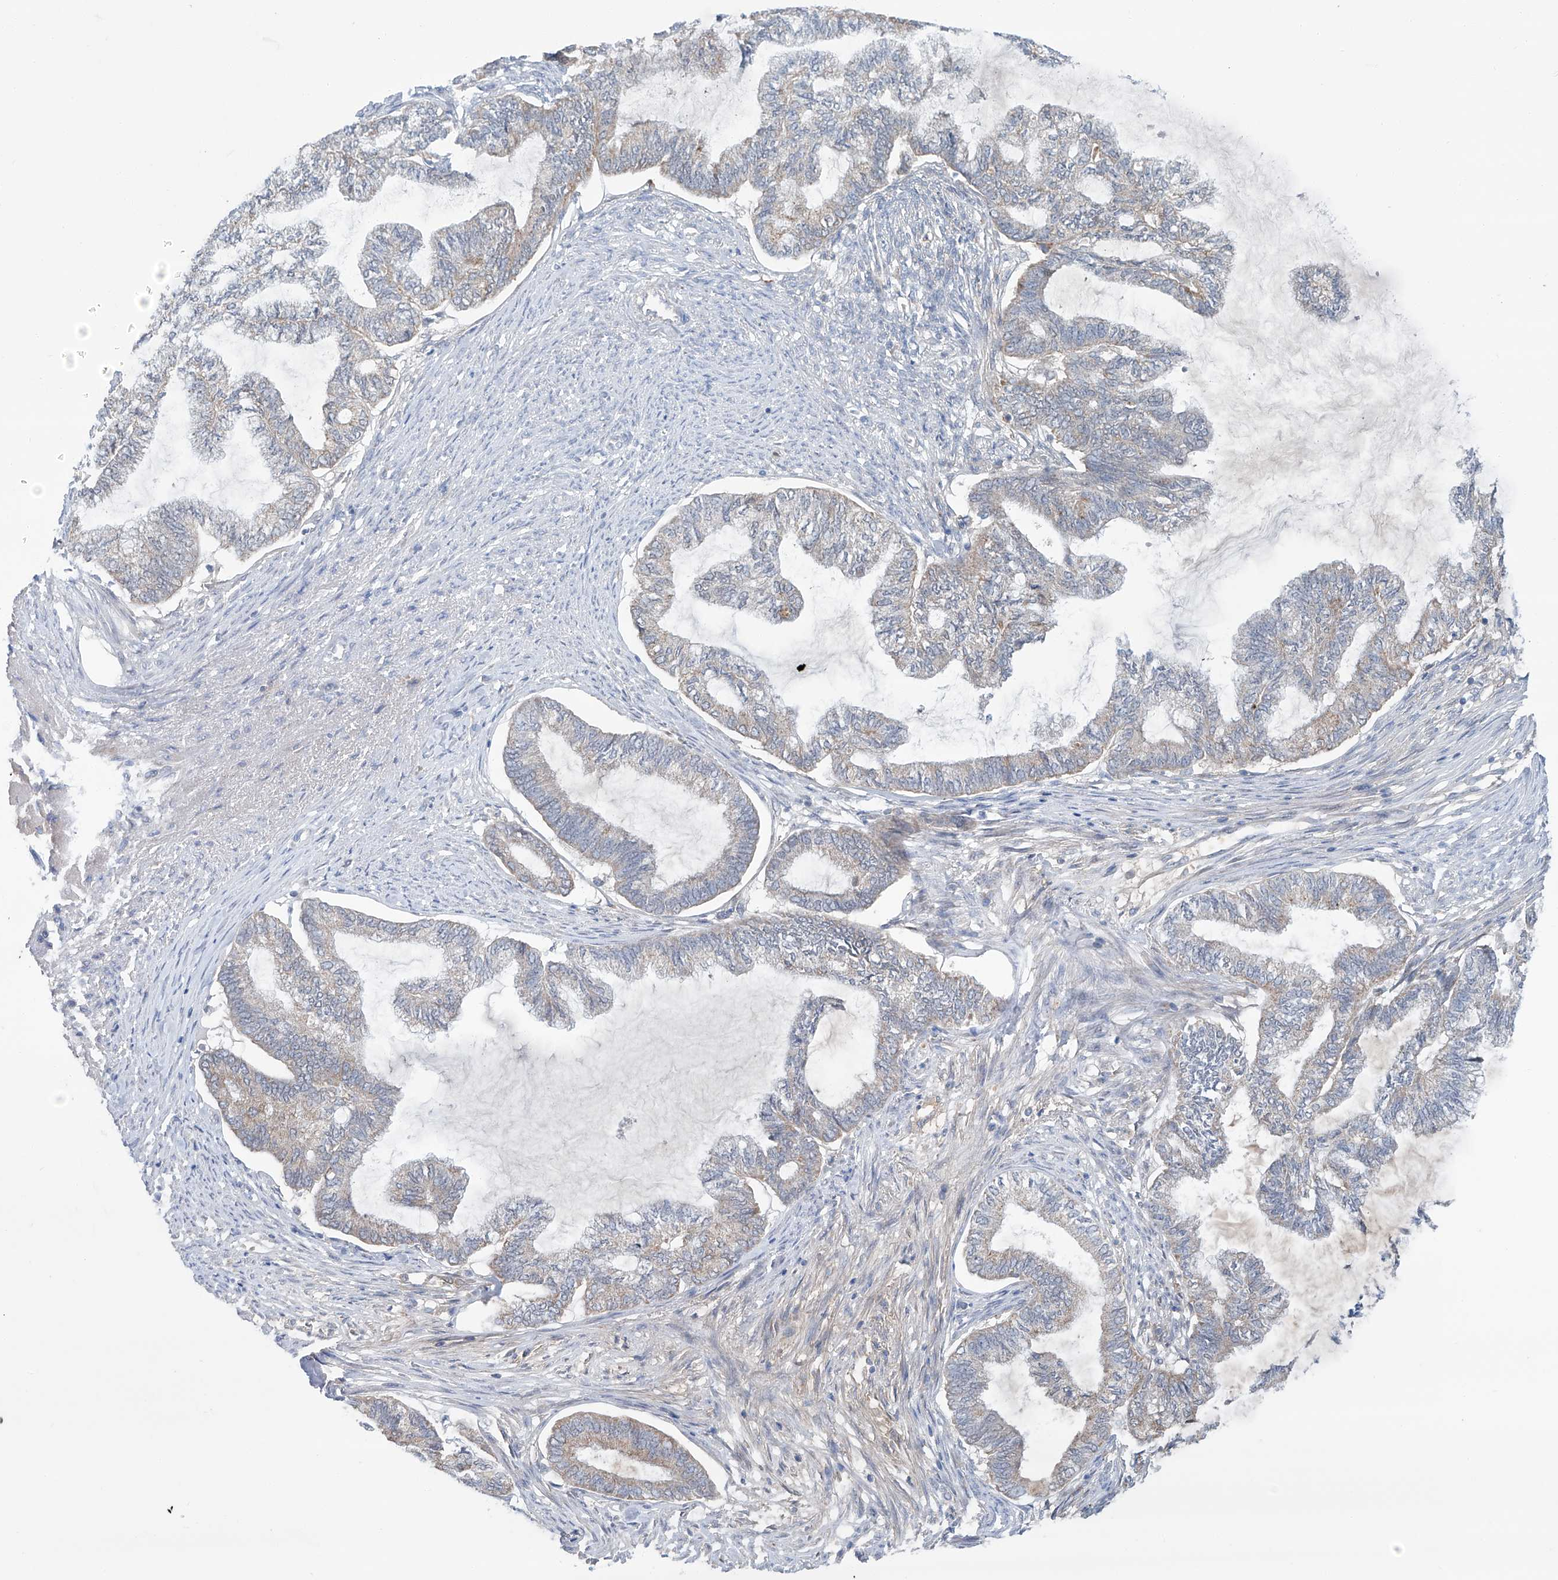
{"staining": {"intensity": "weak", "quantity": "<25%", "location": "cytoplasmic/membranous"}, "tissue": "endometrial cancer", "cell_type": "Tumor cells", "image_type": "cancer", "snomed": [{"axis": "morphology", "description": "Adenocarcinoma, NOS"}, {"axis": "topography", "description": "Endometrium"}], "caption": "An immunohistochemistry (IHC) photomicrograph of endometrial cancer is shown. There is no staining in tumor cells of endometrial cancer. (Stains: DAB (3,3'-diaminobenzidine) immunohistochemistry (IHC) with hematoxylin counter stain, Microscopy: brightfield microscopy at high magnification).", "gene": "SIX4", "patient": {"sex": "female", "age": 86}}